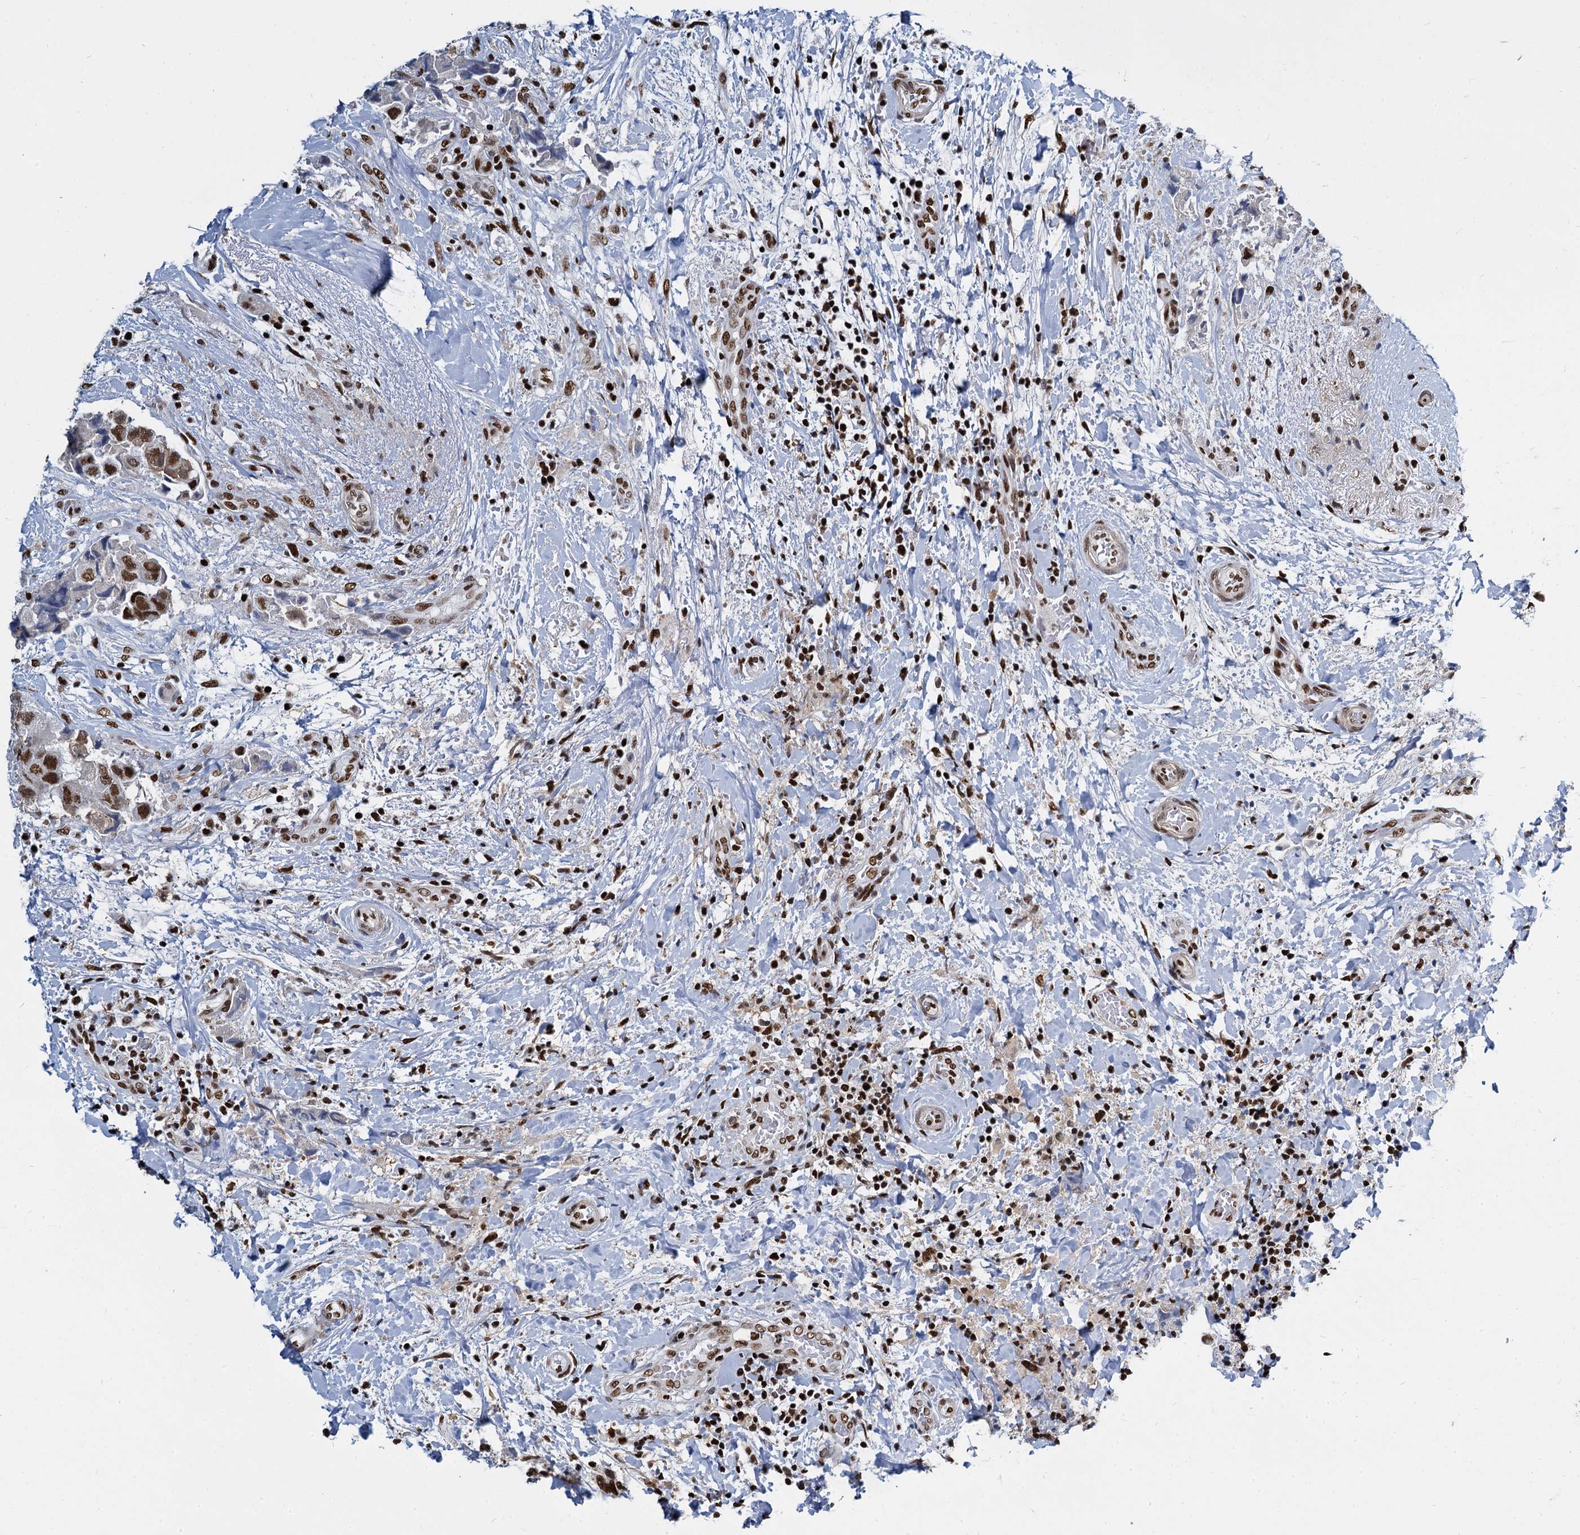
{"staining": {"intensity": "strong", "quantity": ">75%", "location": "nuclear"}, "tissue": "breast cancer", "cell_type": "Tumor cells", "image_type": "cancer", "snomed": [{"axis": "morphology", "description": "Normal tissue, NOS"}, {"axis": "morphology", "description": "Duct carcinoma"}, {"axis": "topography", "description": "Breast"}], "caption": "Strong nuclear expression for a protein is identified in about >75% of tumor cells of breast cancer (intraductal carcinoma) using immunohistochemistry (IHC).", "gene": "DCPS", "patient": {"sex": "female", "age": 62}}